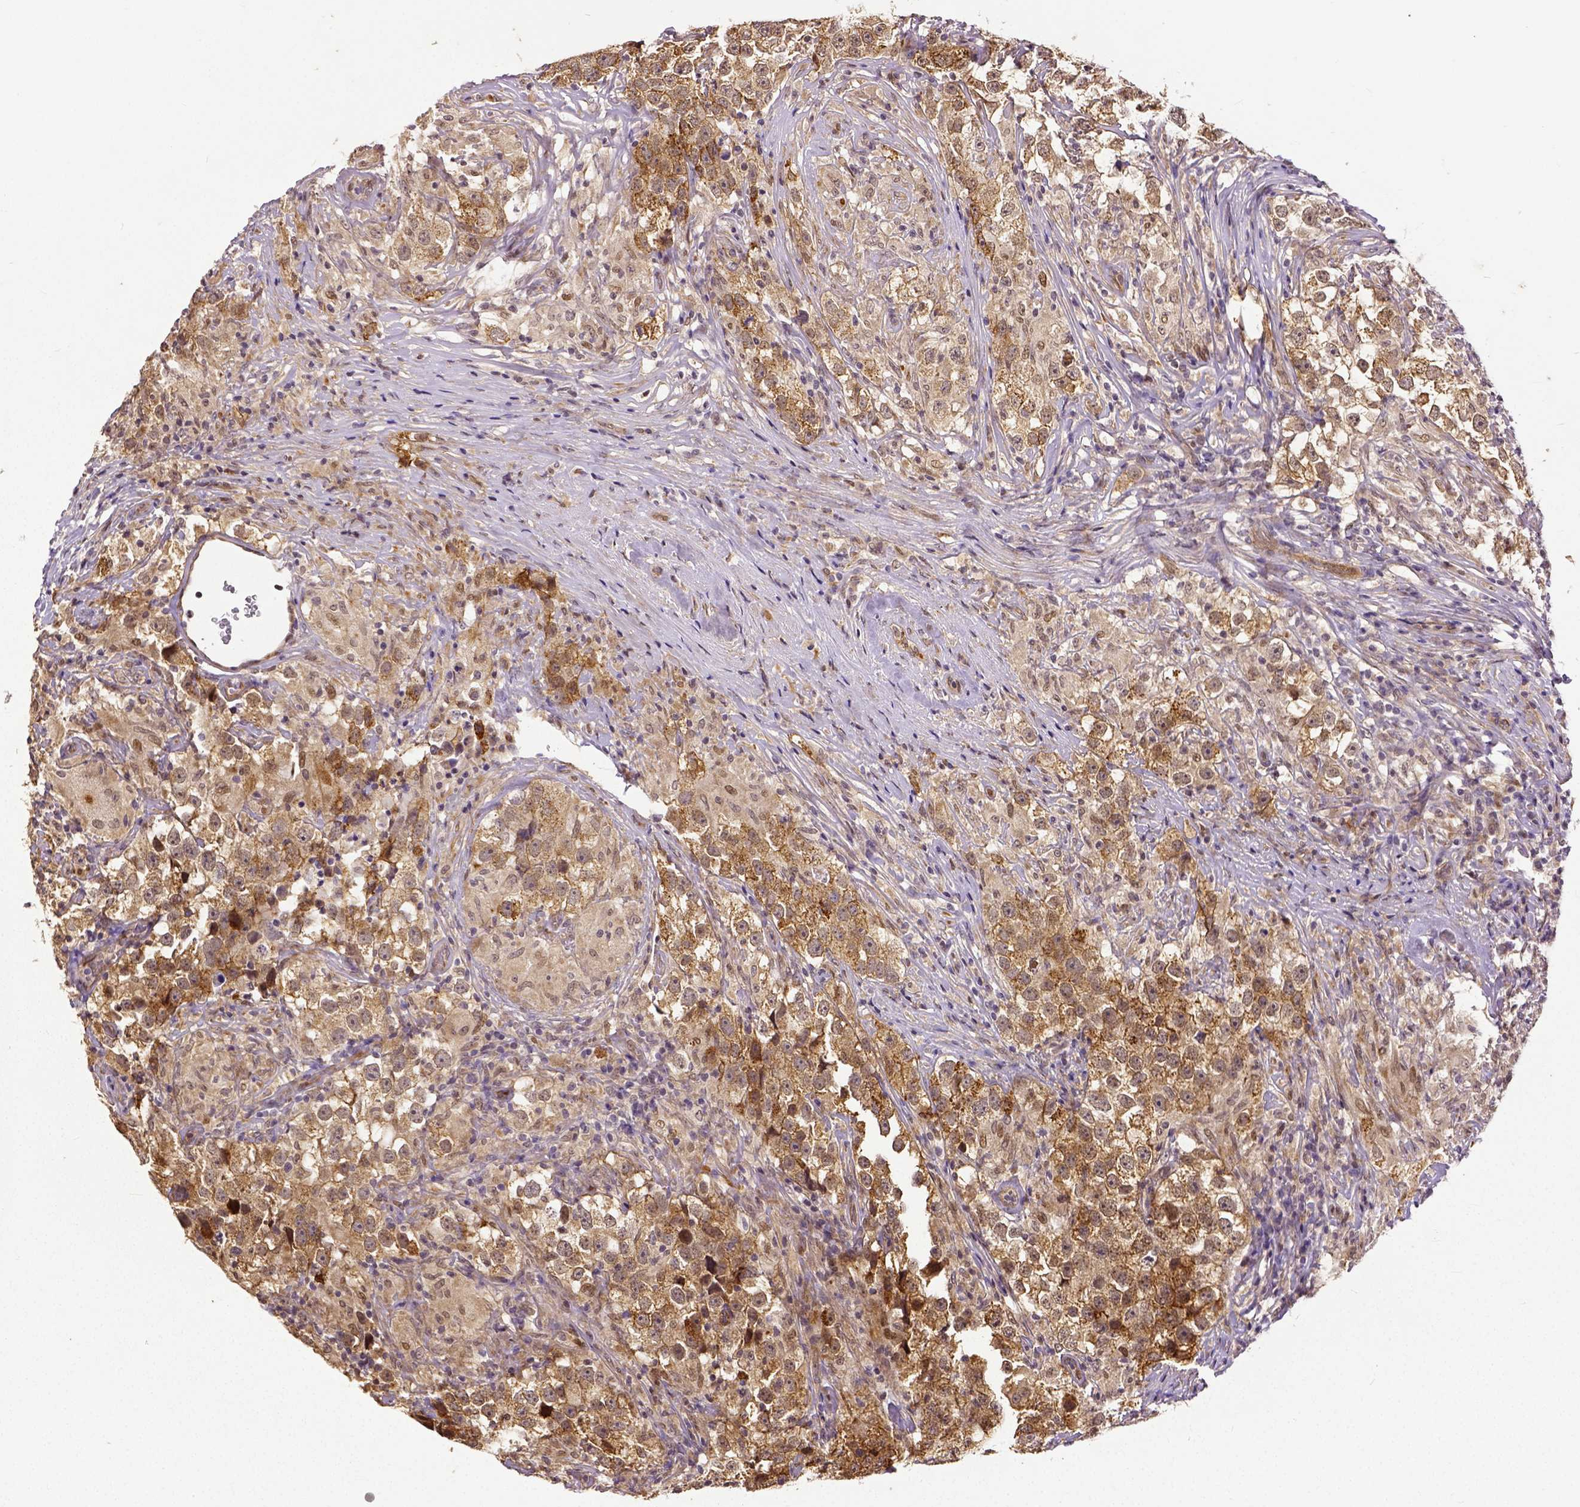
{"staining": {"intensity": "moderate", "quantity": ">75%", "location": "cytoplasmic/membranous"}, "tissue": "testis cancer", "cell_type": "Tumor cells", "image_type": "cancer", "snomed": [{"axis": "morphology", "description": "Seminoma, NOS"}, {"axis": "topography", "description": "Testis"}], "caption": "Immunohistochemical staining of human testis seminoma exhibits moderate cytoplasmic/membranous protein positivity in approximately >75% of tumor cells. Ihc stains the protein in brown and the nuclei are stained blue.", "gene": "DICER1", "patient": {"sex": "male", "age": 46}}